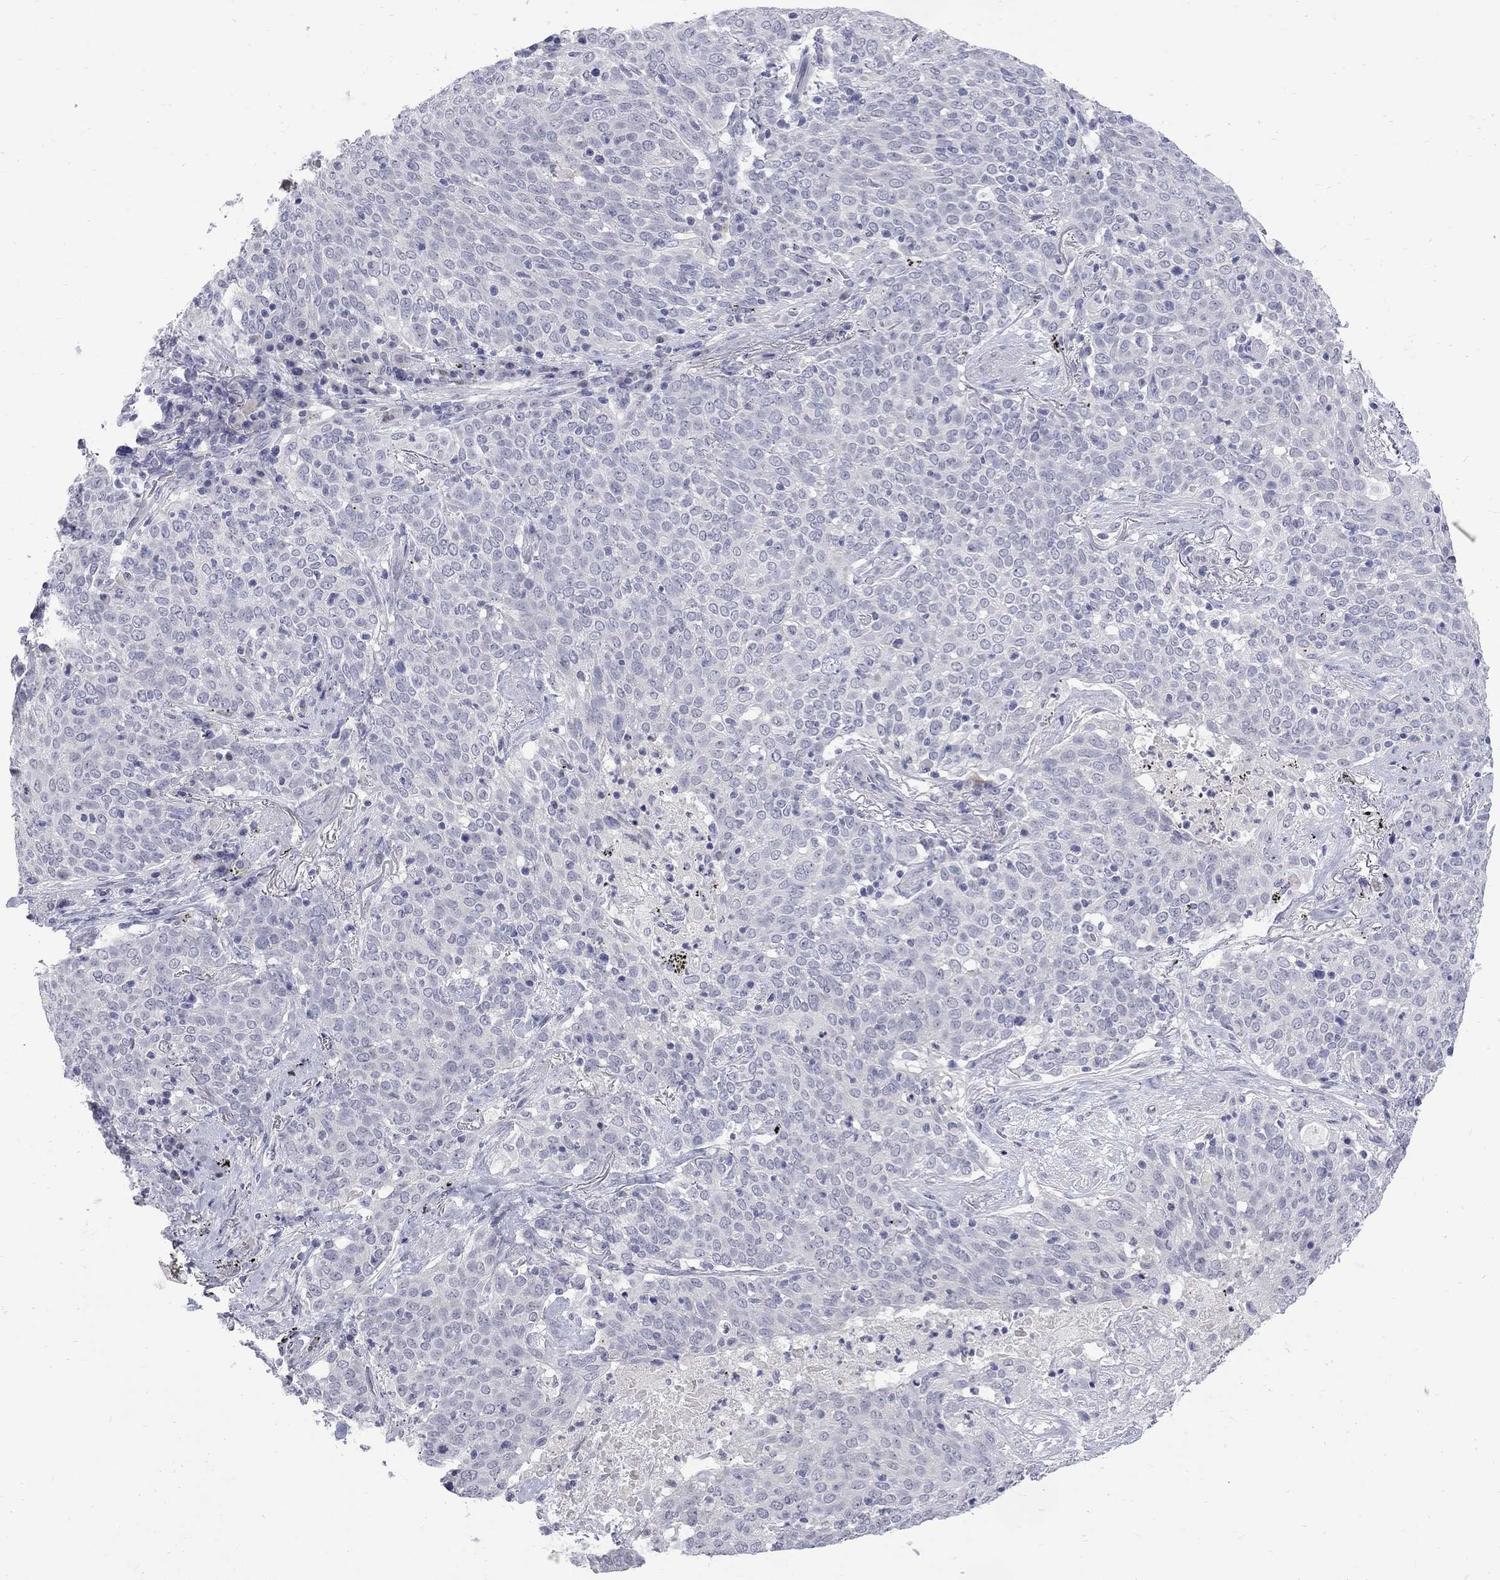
{"staining": {"intensity": "negative", "quantity": "none", "location": "none"}, "tissue": "lung cancer", "cell_type": "Tumor cells", "image_type": "cancer", "snomed": [{"axis": "morphology", "description": "Squamous cell carcinoma, NOS"}, {"axis": "topography", "description": "Lung"}], "caption": "DAB (3,3'-diaminobenzidine) immunohistochemical staining of lung squamous cell carcinoma reveals no significant positivity in tumor cells.", "gene": "CTNND2", "patient": {"sex": "male", "age": 82}}